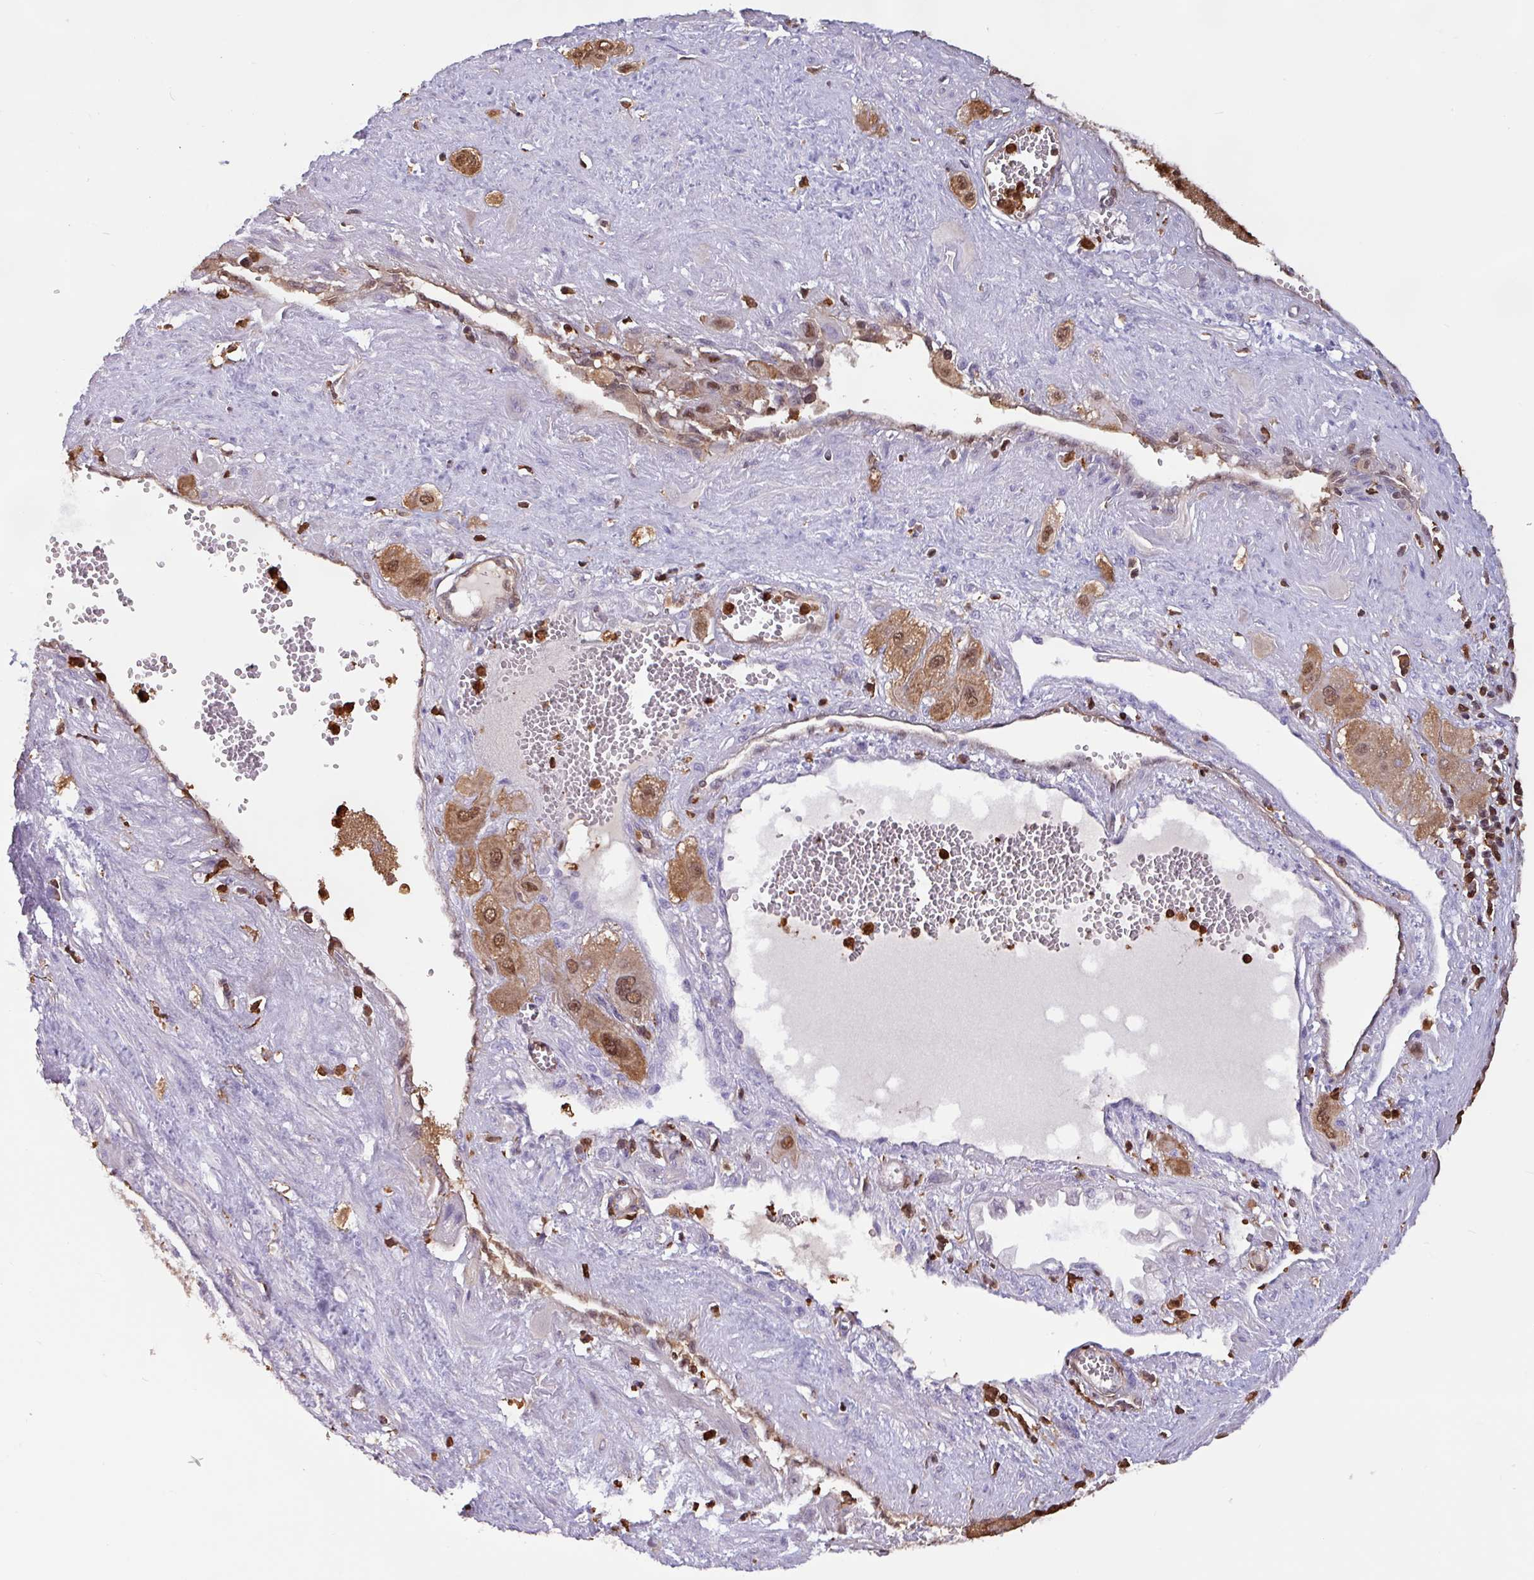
{"staining": {"intensity": "moderate", "quantity": ">75%", "location": "cytoplasmic/membranous,nuclear"}, "tissue": "cervical cancer", "cell_type": "Tumor cells", "image_type": "cancer", "snomed": [{"axis": "morphology", "description": "Squamous cell carcinoma, NOS"}, {"axis": "topography", "description": "Cervix"}], "caption": "Immunohistochemistry of human squamous cell carcinoma (cervical) reveals medium levels of moderate cytoplasmic/membranous and nuclear positivity in approximately >75% of tumor cells.", "gene": "ARHGDIB", "patient": {"sex": "female", "age": 34}}